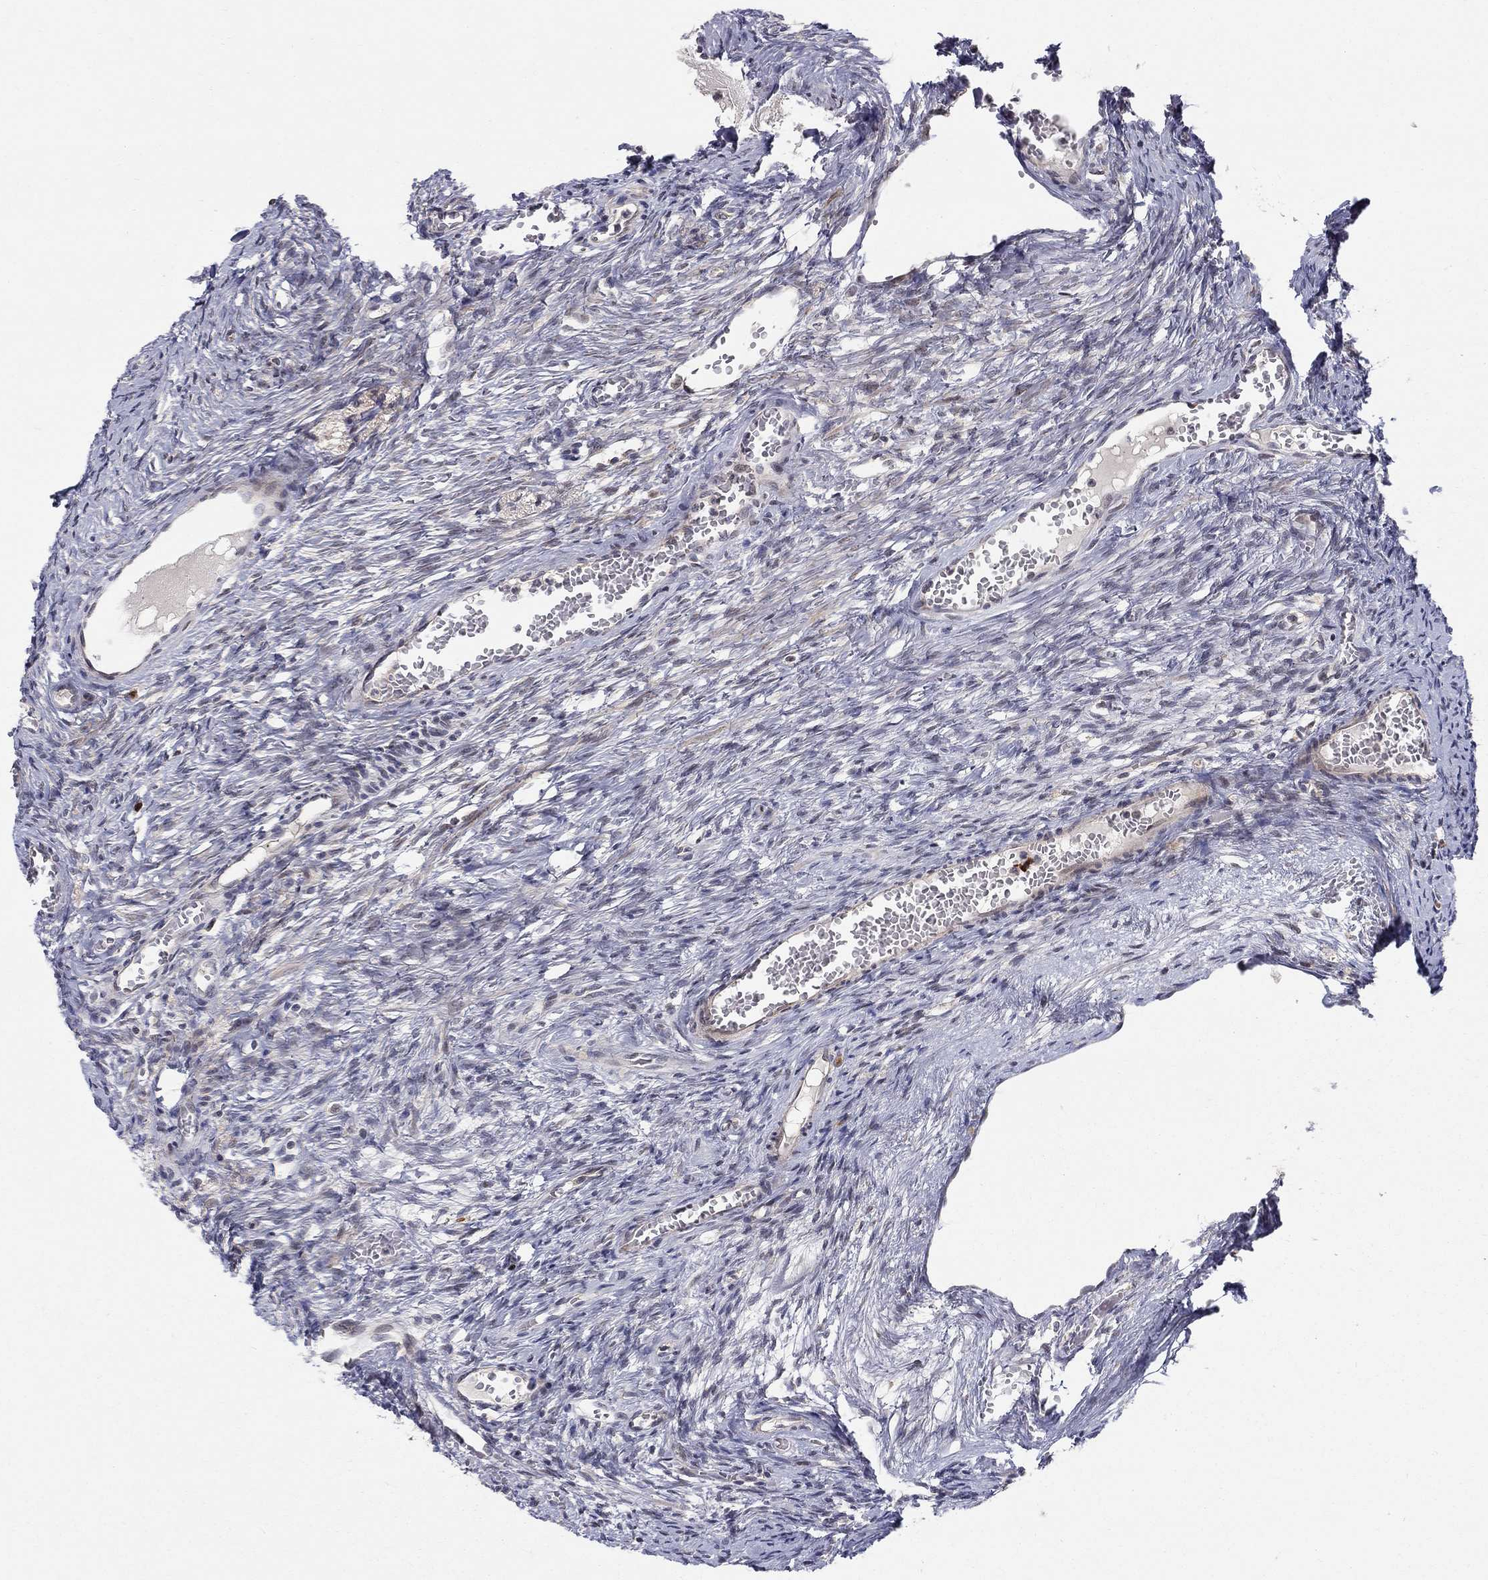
{"staining": {"intensity": "strong", "quantity": "25%-75%", "location": "cytoplasmic/membranous"}, "tissue": "ovary", "cell_type": "Follicle cells", "image_type": "normal", "snomed": [{"axis": "morphology", "description": "Normal tissue, NOS"}, {"axis": "topography", "description": "Ovary"}], "caption": "The micrograph exhibits a brown stain indicating the presence of a protein in the cytoplasmic/membranous of follicle cells in ovary.", "gene": "WDR19", "patient": {"sex": "female", "age": 39}}